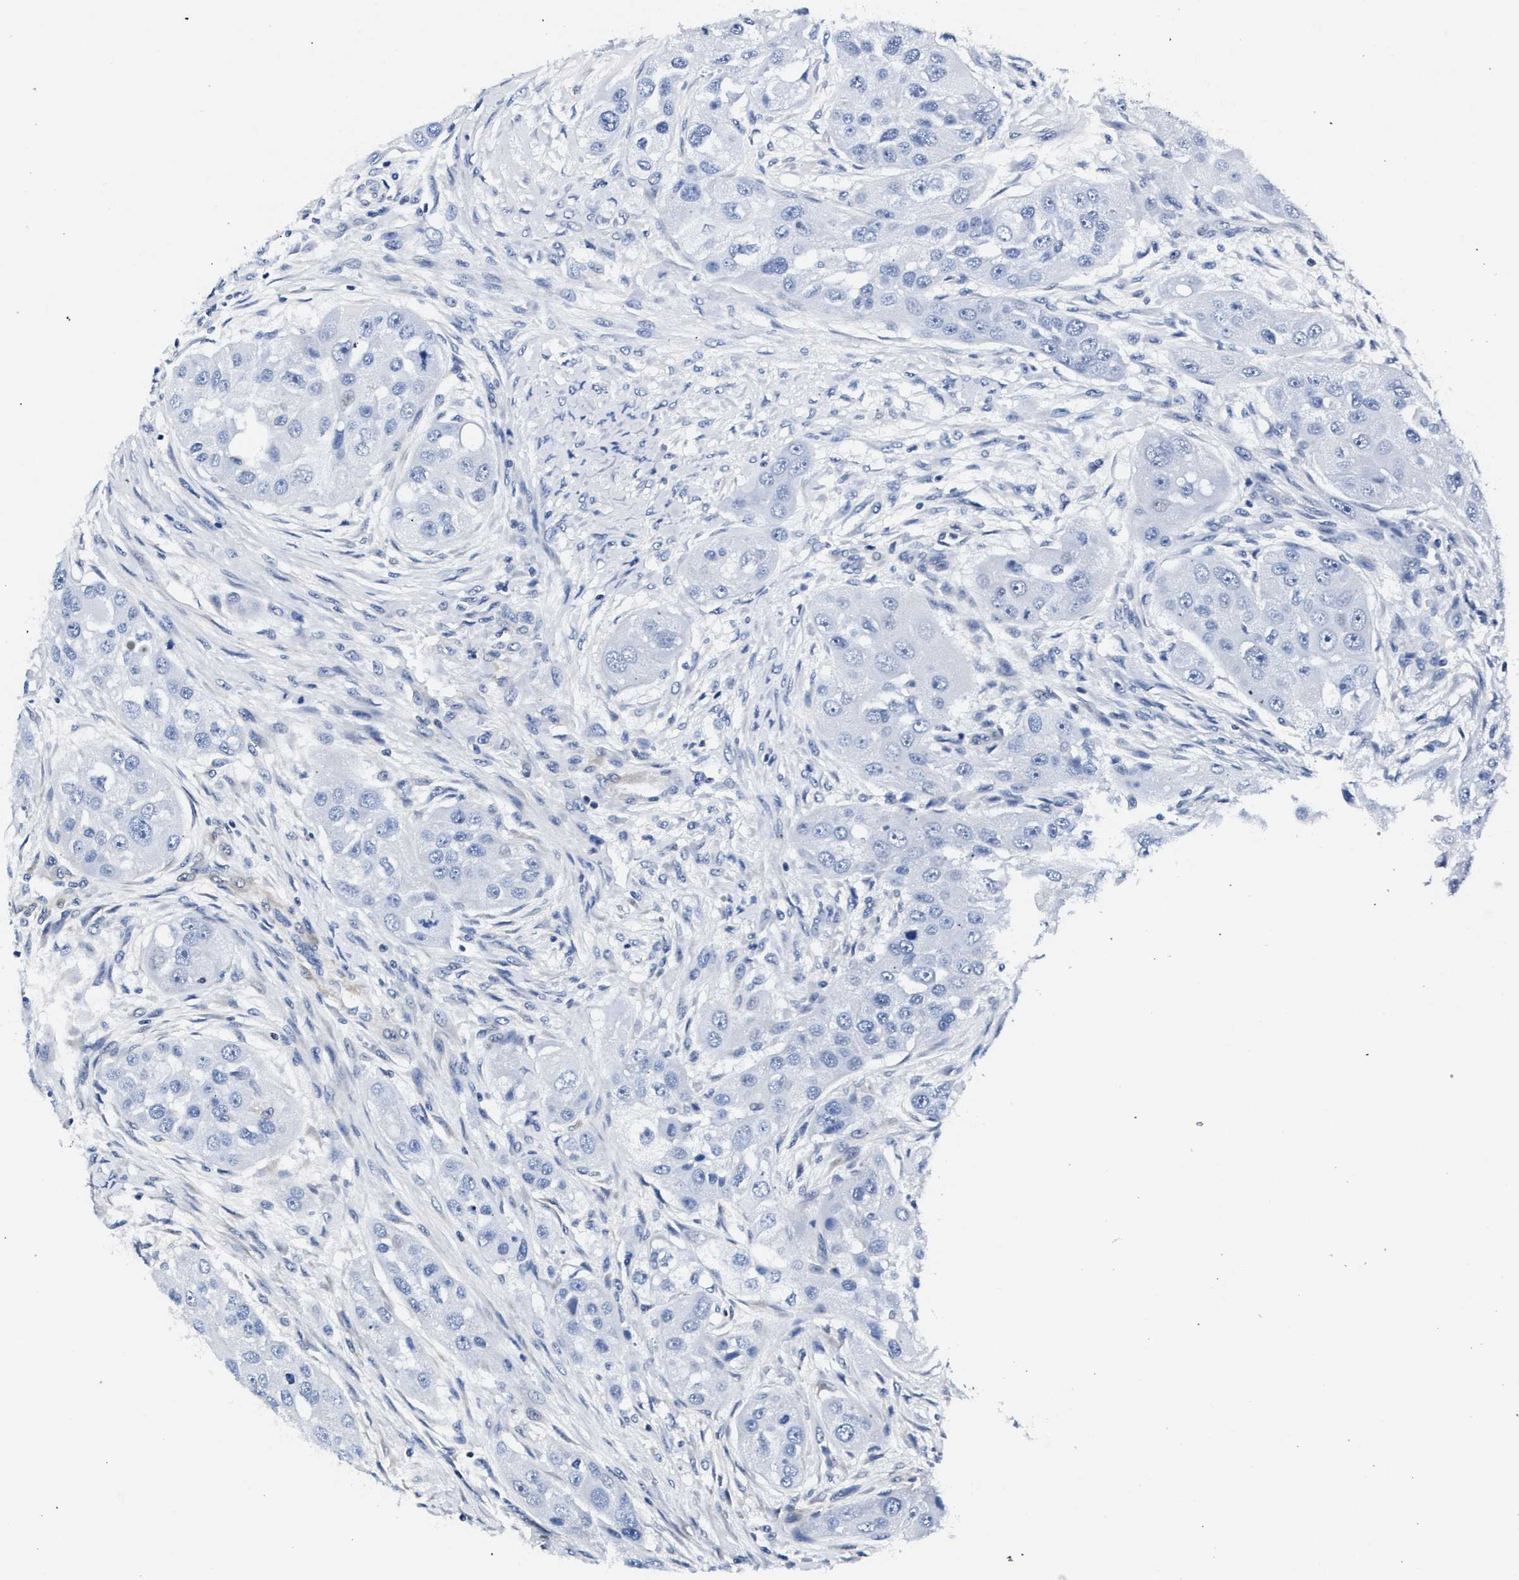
{"staining": {"intensity": "negative", "quantity": "none", "location": "none"}, "tissue": "head and neck cancer", "cell_type": "Tumor cells", "image_type": "cancer", "snomed": [{"axis": "morphology", "description": "Normal tissue, NOS"}, {"axis": "morphology", "description": "Squamous cell carcinoma, NOS"}, {"axis": "topography", "description": "Skeletal muscle"}, {"axis": "topography", "description": "Head-Neck"}], "caption": "Immunohistochemical staining of human head and neck cancer (squamous cell carcinoma) demonstrates no significant expression in tumor cells.", "gene": "LASP1", "patient": {"sex": "male", "age": 51}}